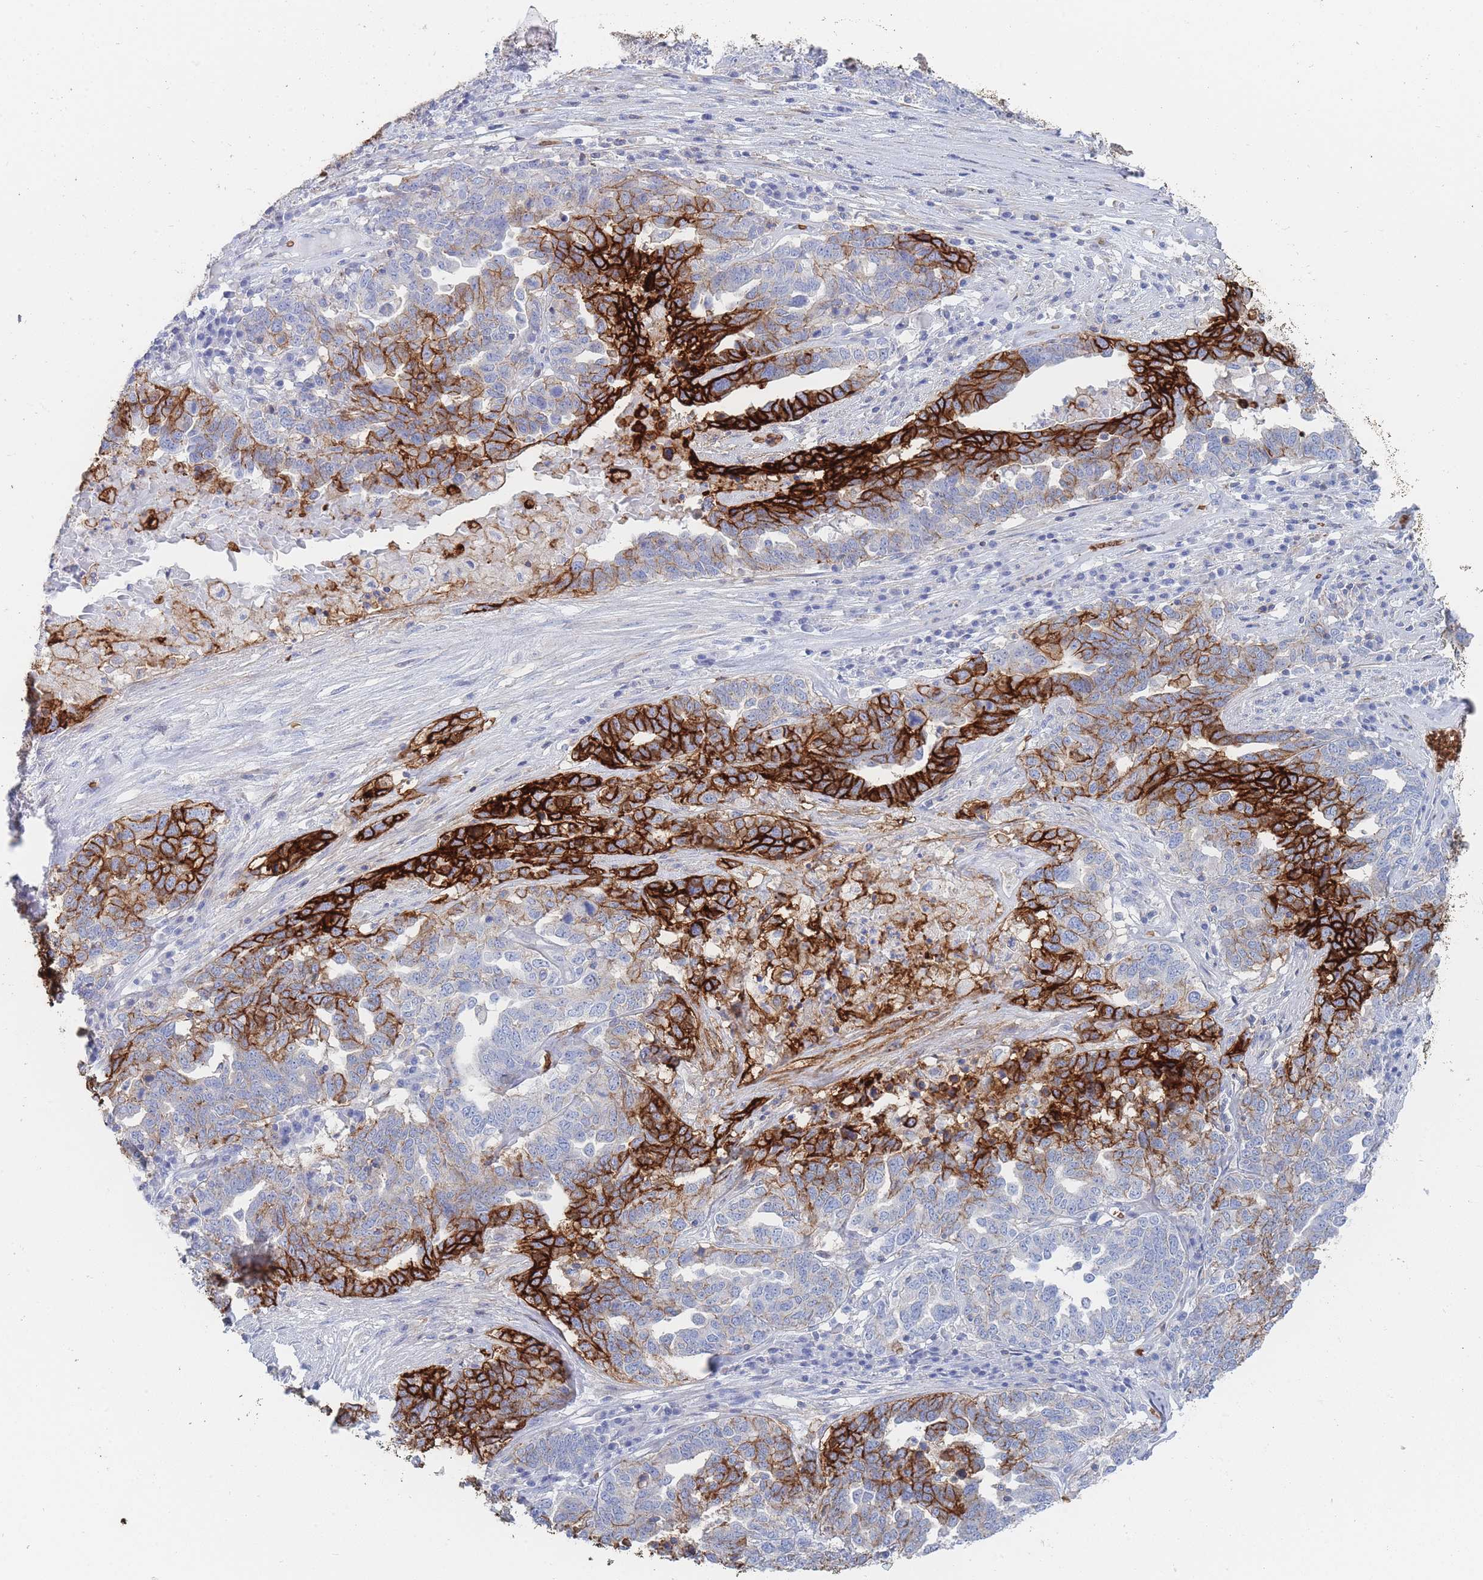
{"staining": {"intensity": "strong", "quantity": "25%-75%", "location": "cytoplasmic/membranous"}, "tissue": "ovarian cancer", "cell_type": "Tumor cells", "image_type": "cancer", "snomed": [{"axis": "morphology", "description": "Carcinoma, endometroid"}, {"axis": "topography", "description": "Ovary"}], "caption": "A high-resolution photomicrograph shows immunohistochemistry staining of ovarian cancer (endometroid carcinoma), which shows strong cytoplasmic/membranous positivity in approximately 25%-75% of tumor cells.", "gene": "SLC2A1", "patient": {"sex": "female", "age": 62}}